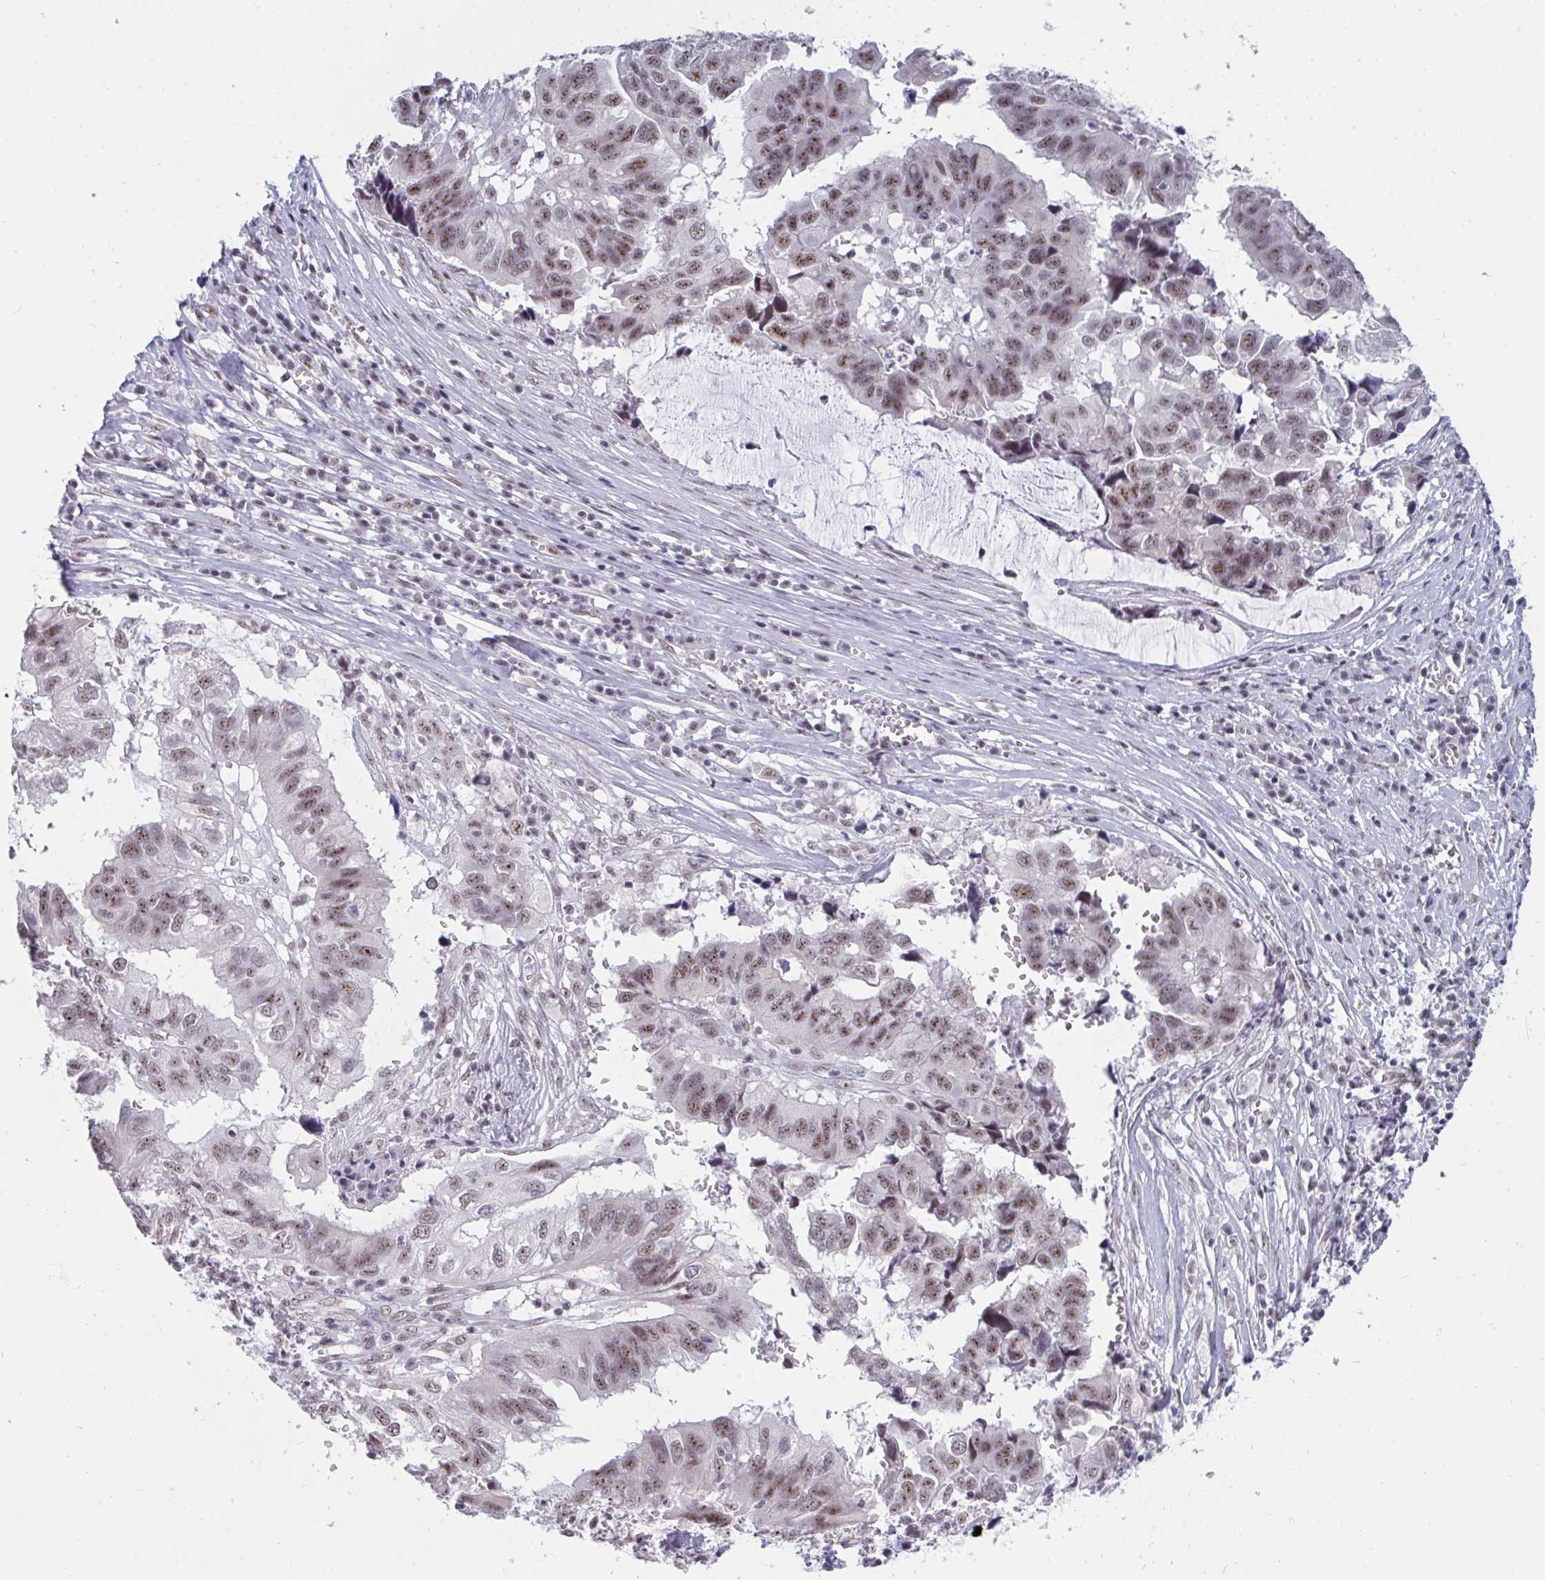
{"staining": {"intensity": "moderate", "quantity": ">75%", "location": "nuclear"}, "tissue": "ovarian cancer", "cell_type": "Tumor cells", "image_type": "cancer", "snomed": [{"axis": "morphology", "description": "Cystadenocarcinoma, serous, NOS"}, {"axis": "topography", "description": "Ovary"}], "caption": "Ovarian cancer stained for a protein reveals moderate nuclear positivity in tumor cells. The protein of interest is stained brown, and the nuclei are stained in blue (DAB (3,3'-diaminobenzidine) IHC with brightfield microscopy, high magnification).", "gene": "PRR14", "patient": {"sex": "female", "age": 79}}